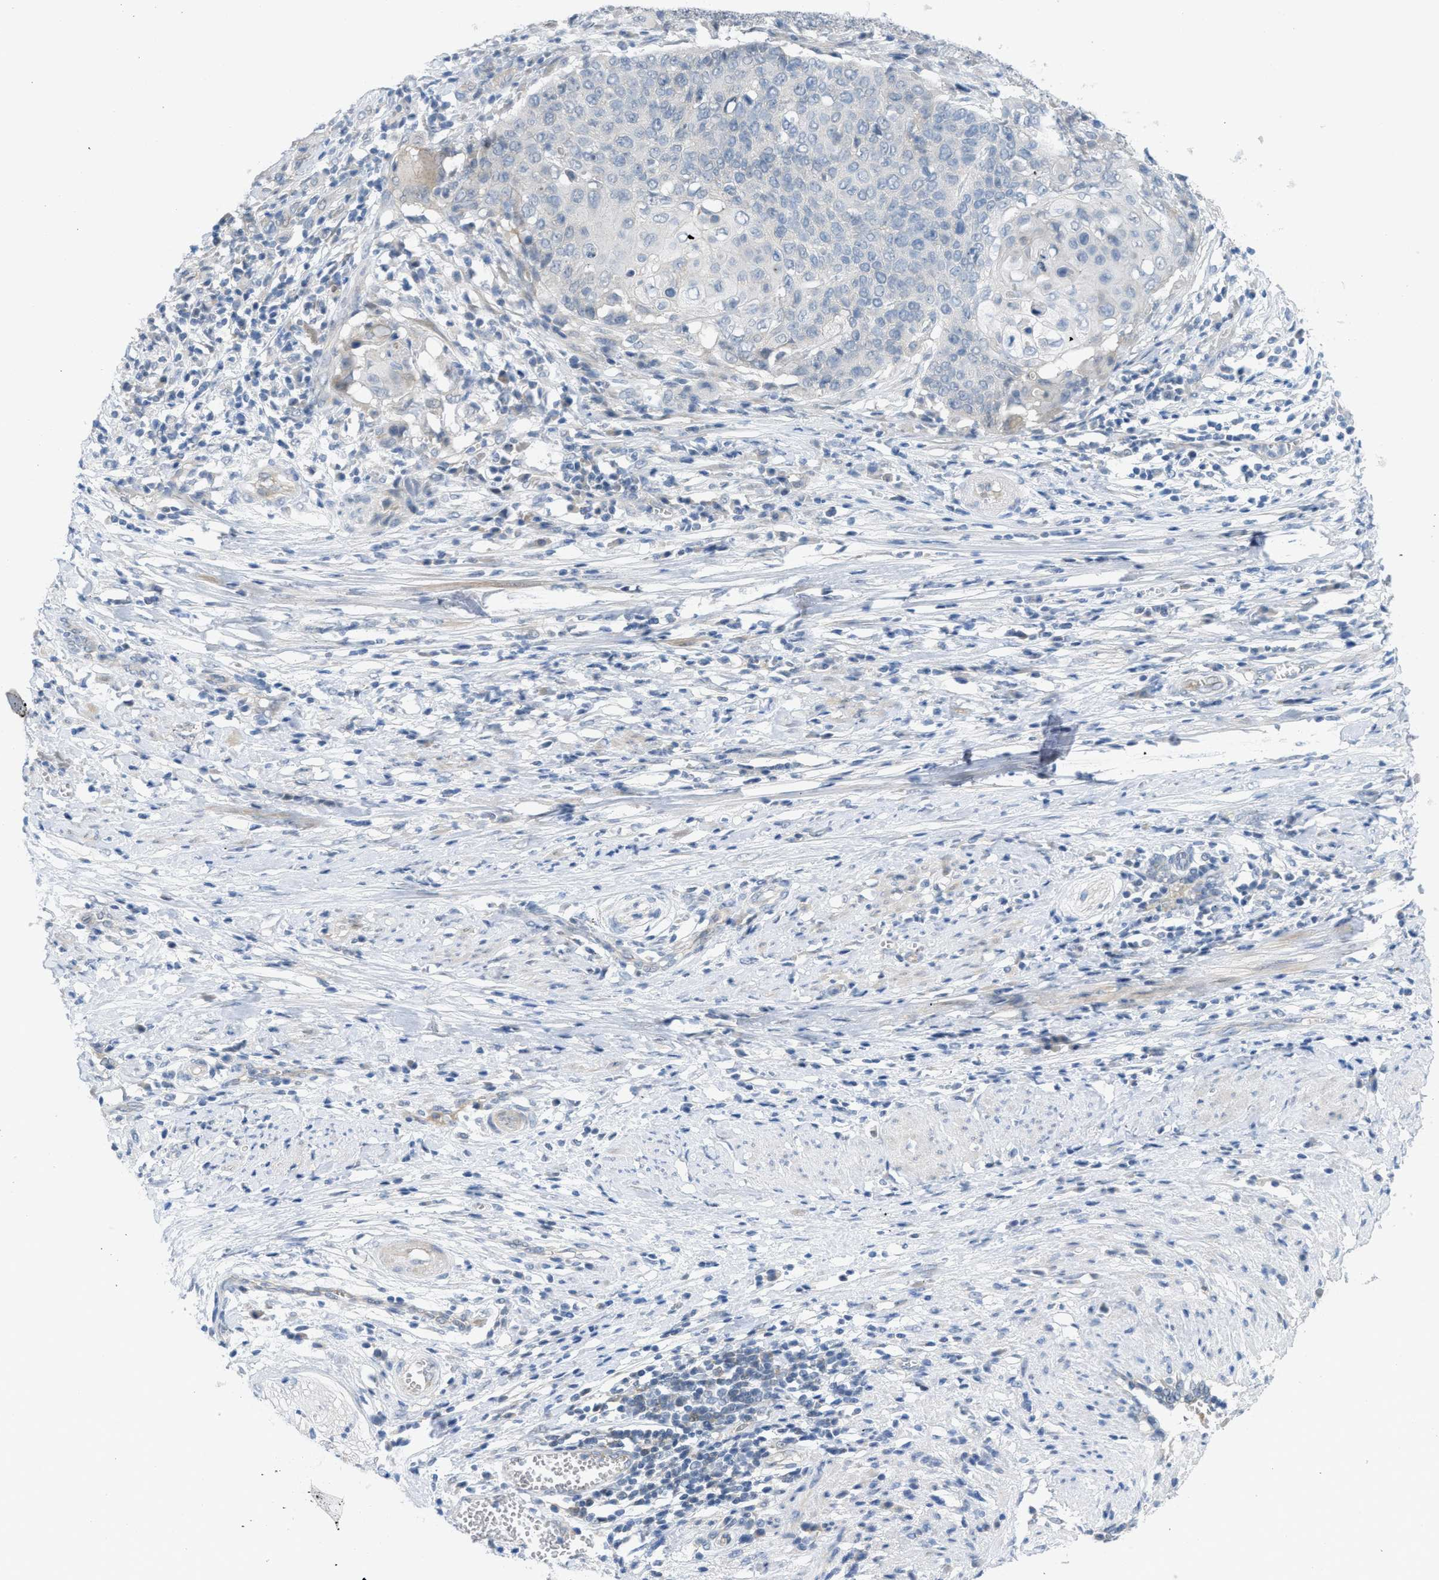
{"staining": {"intensity": "negative", "quantity": "none", "location": "none"}, "tissue": "cervical cancer", "cell_type": "Tumor cells", "image_type": "cancer", "snomed": [{"axis": "morphology", "description": "Squamous cell carcinoma, NOS"}, {"axis": "topography", "description": "Cervix"}], "caption": "Image shows no significant protein staining in tumor cells of cervical squamous cell carcinoma.", "gene": "TNFAIP1", "patient": {"sex": "female", "age": 39}}